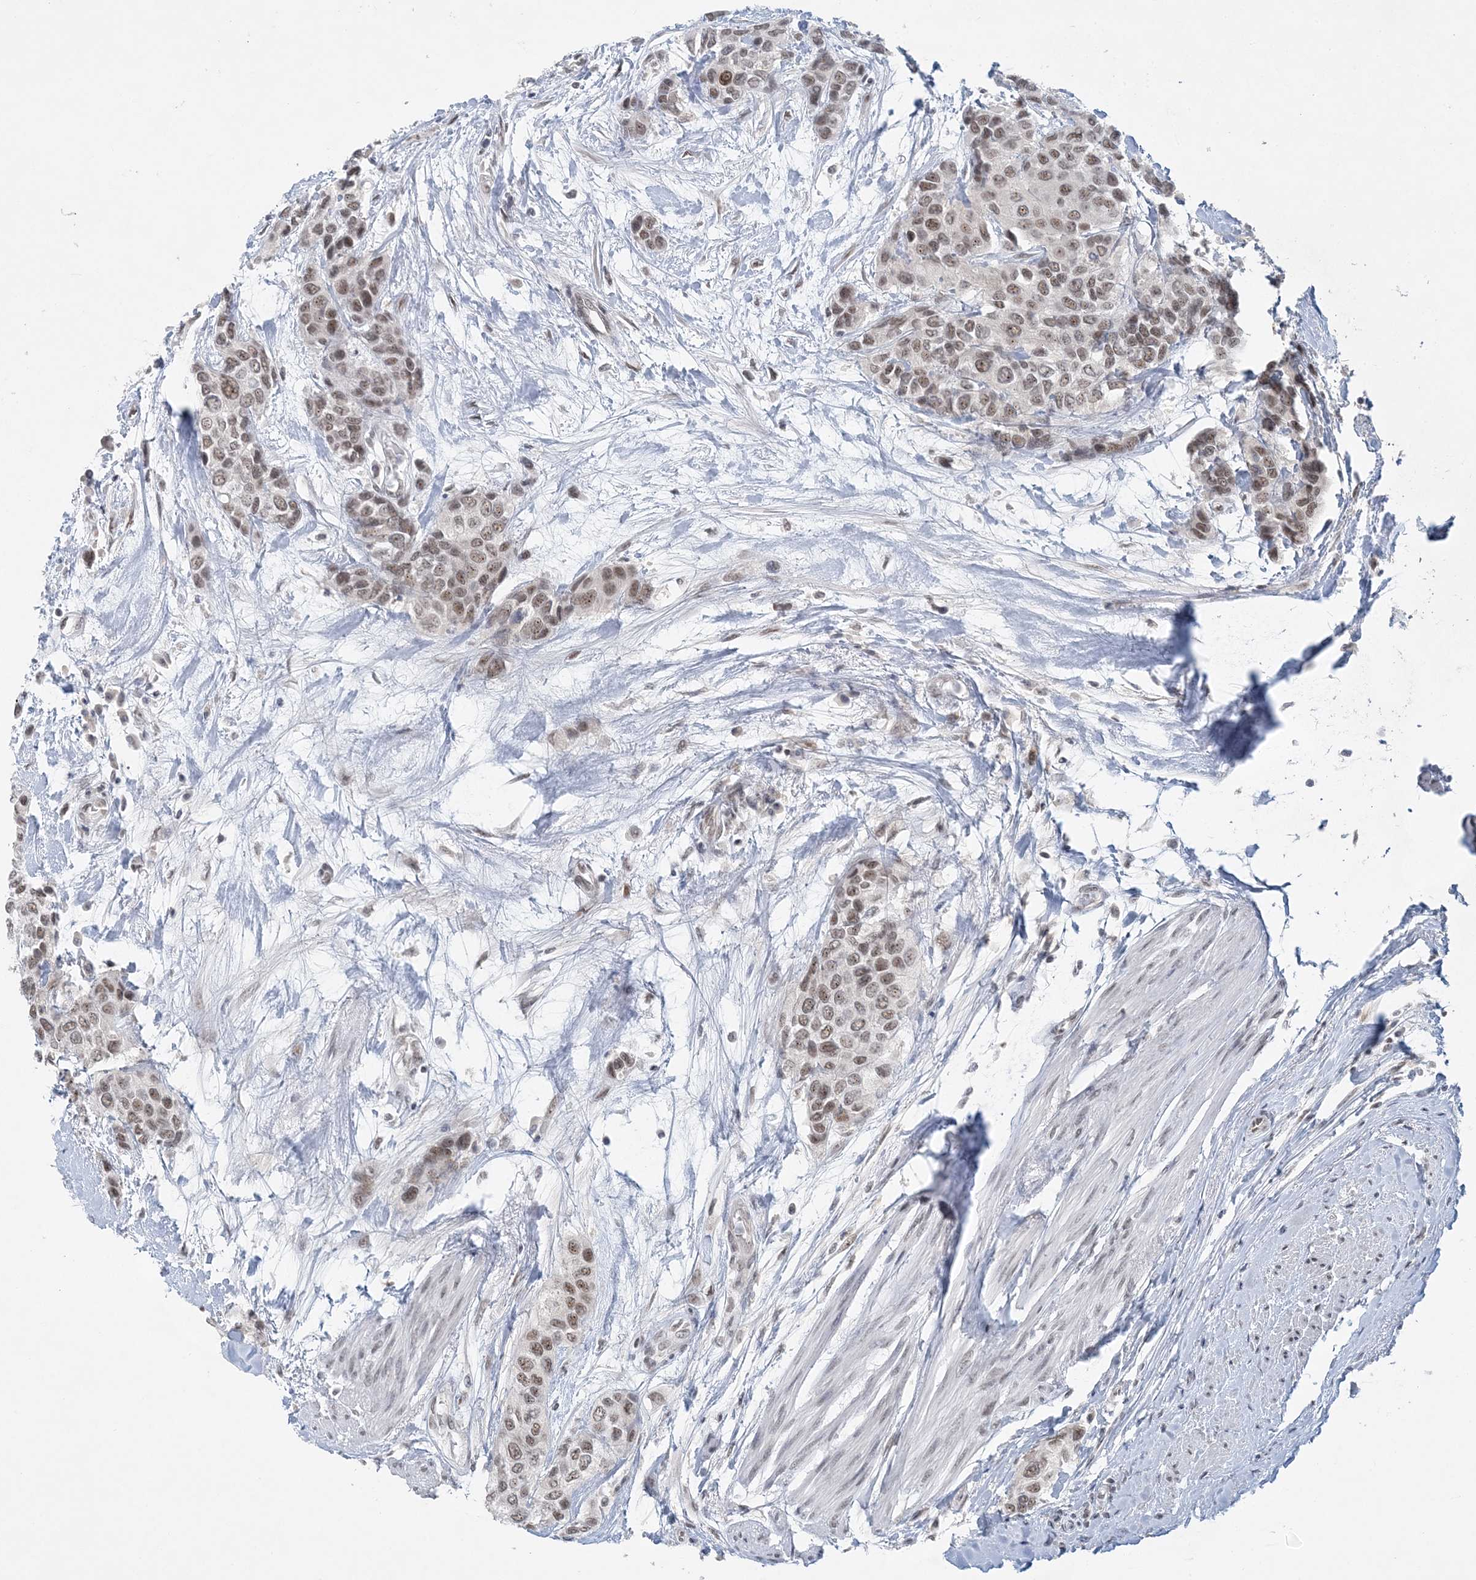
{"staining": {"intensity": "moderate", "quantity": ">75%", "location": "nuclear"}, "tissue": "urothelial cancer", "cell_type": "Tumor cells", "image_type": "cancer", "snomed": [{"axis": "morphology", "description": "Normal tissue, NOS"}, {"axis": "morphology", "description": "Urothelial carcinoma, High grade"}, {"axis": "topography", "description": "Vascular tissue"}, {"axis": "topography", "description": "Urinary bladder"}], "caption": "Immunohistochemical staining of high-grade urothelial carcinoma demonstrates medium levels of moderate nuclear protein positivity in approximately >75% of tumor cells.", "gene": "KMT2D", "patient": {"sex": "female", "age": 56}}